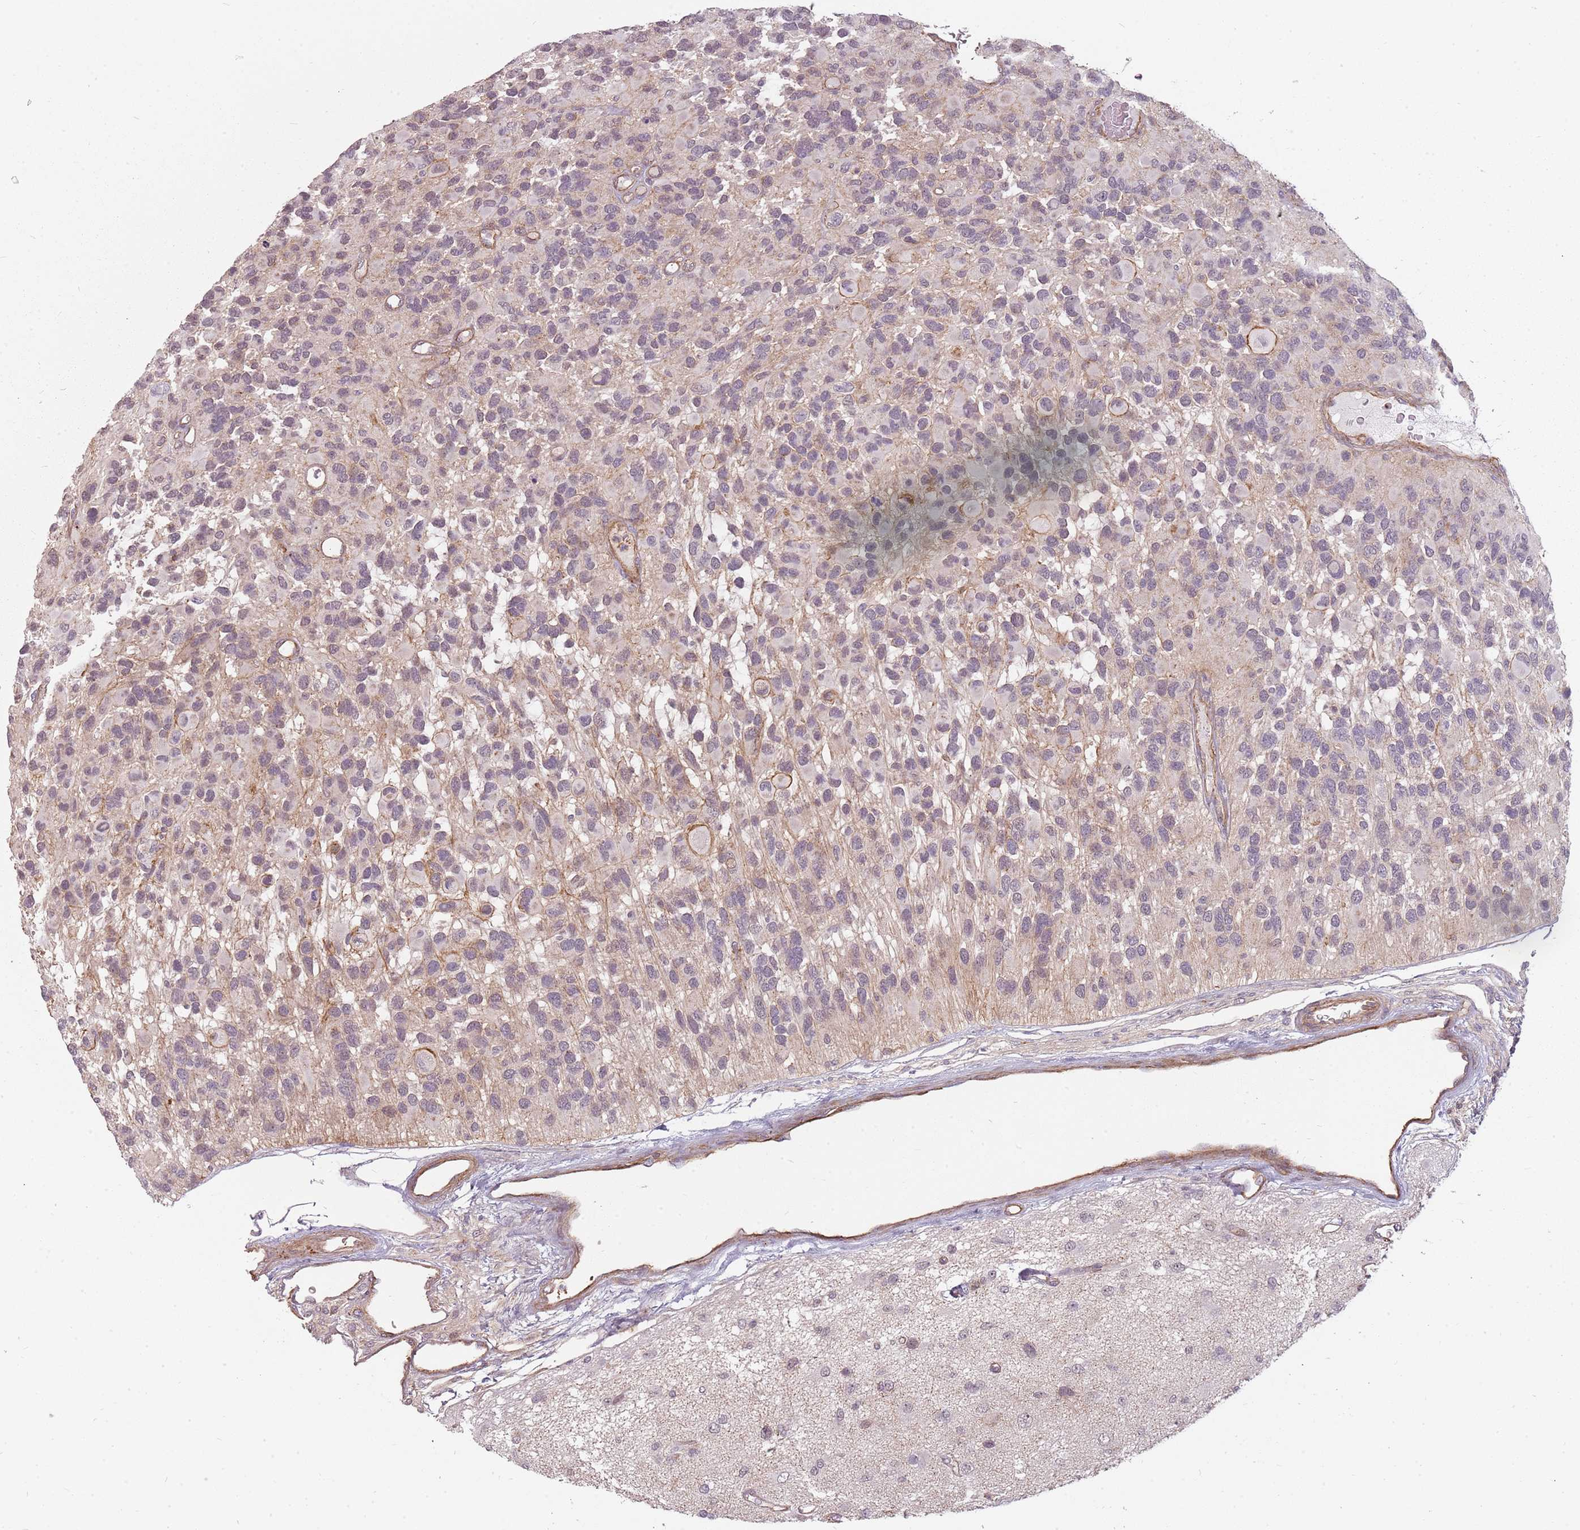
{"staining": {"intensity": "weak", "quantity": "<25%", "location": "cytoplasmic/membranous"}, "tissue": "glioma", "cell_type": "Tumor cells", "image_type": "cancer", "snomed": [{"axis": "morphology", "description": "Glioma, malignant, High grade"}, {"axis": "topography", "description": "Brain"}], "caption": "Immunohistochemistry of human glioma reveals no staining in tumor cells. (Stains: DAB (3,3'-diaminobenzidine) immunohistochemistry with hematoxylin counter stain, Microscopy: brightfield microscopy at high magnification).", "gene": "PPP1R14C", "patient": {"sex": "male", "age": 77}}